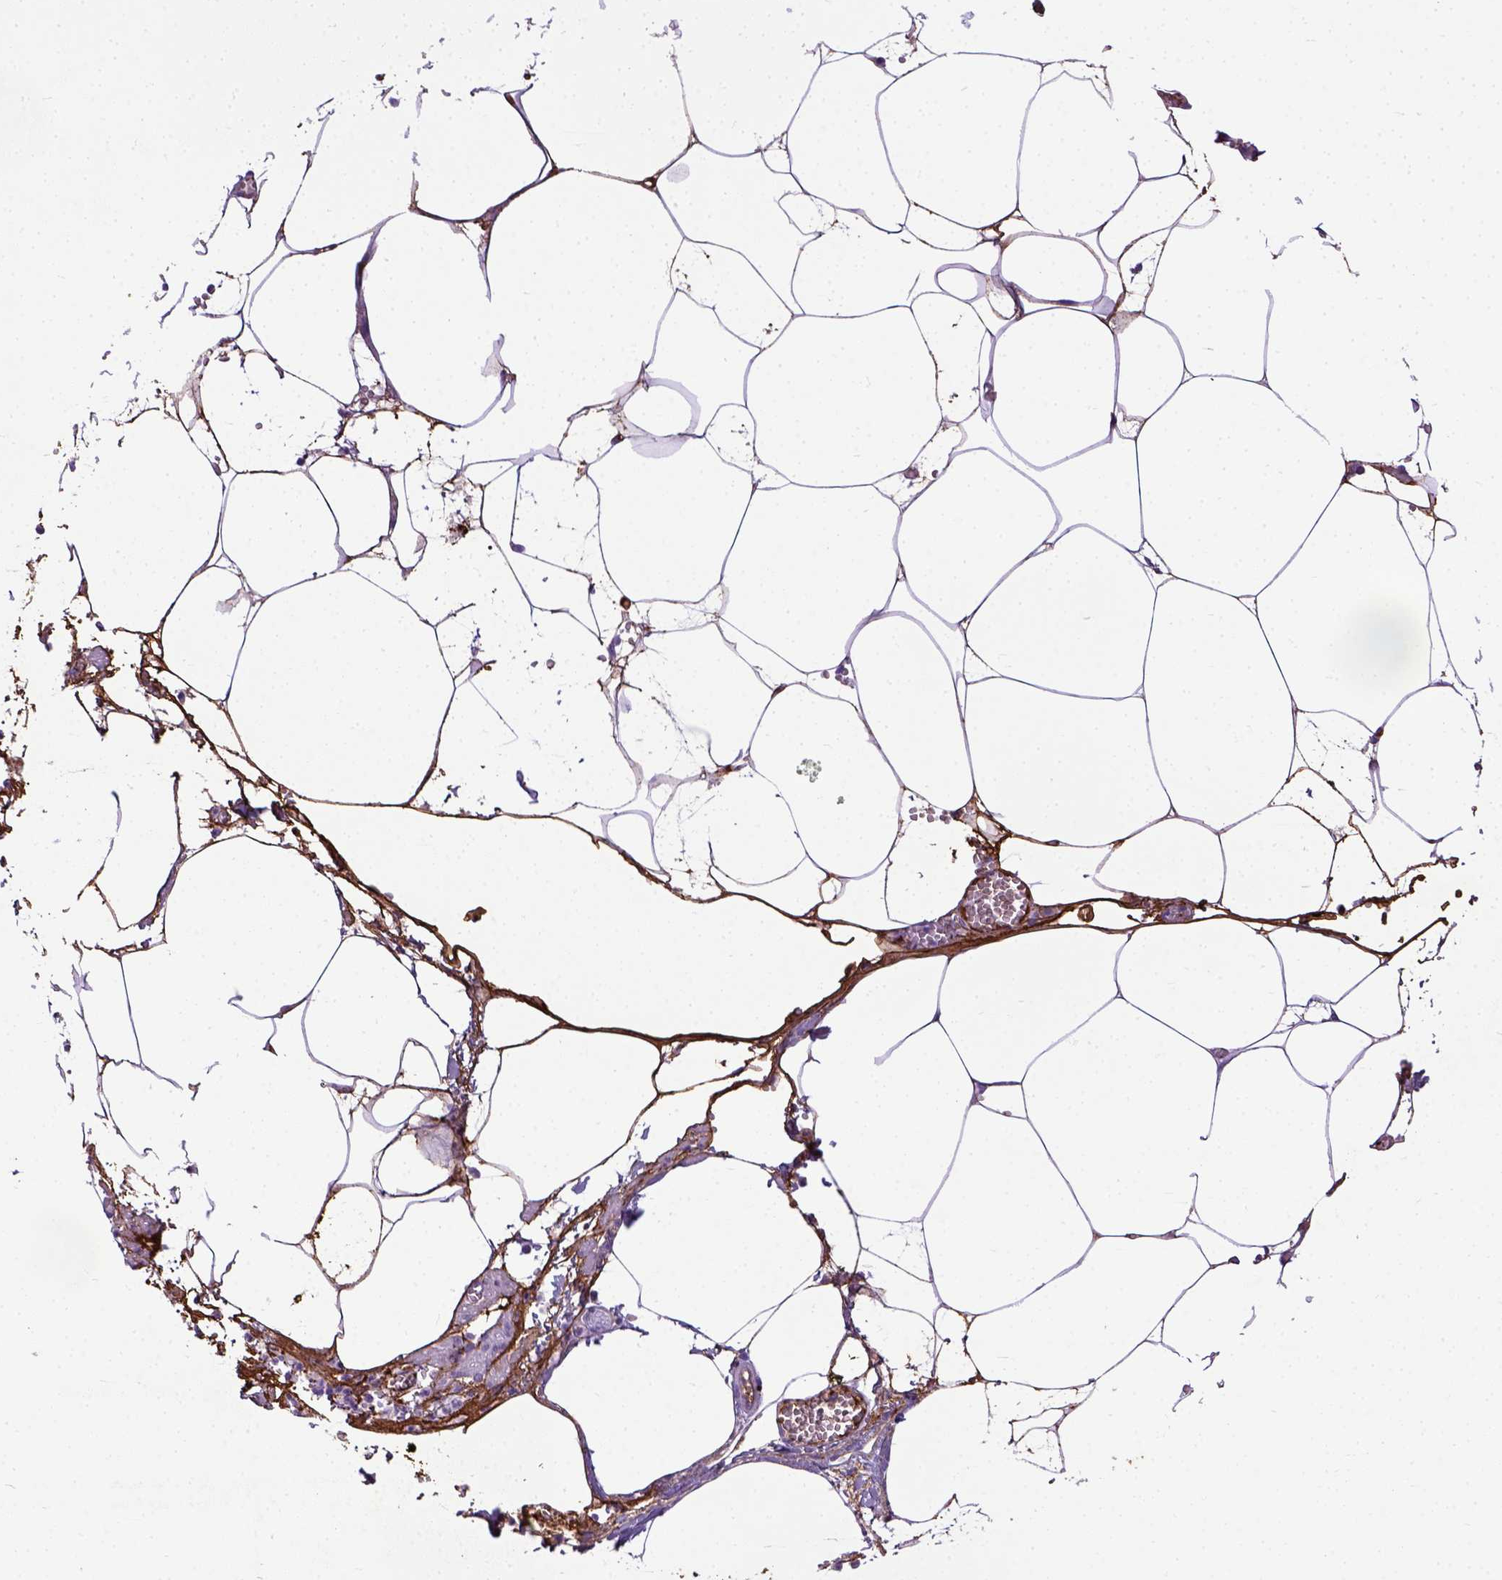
{"staining": {"intensity": "negative", "quantity": "none", "location": "none"}, "tissue": "adipose tissue", "cell_type": "Adipocytes", "image_type": "normal", "snomed": [{"axis": "morphology", "description": "Normal tissue, NOS"}, {"axis": "topography", "description": "Adipose tissue"}, {"axis": "topography", "description": "Pancreas"}, {"axis": "topography", "description": "Peripheral nerve tissue"}], "caption": "High power microscopy photomicrograph of an immunohistochemistry photomicrograph of unremarkable adipose tissue, revealing no significant expression in adipocytes.", "gene": "ADAMTS8", "patient": {"sex": "female", "age": 58}}